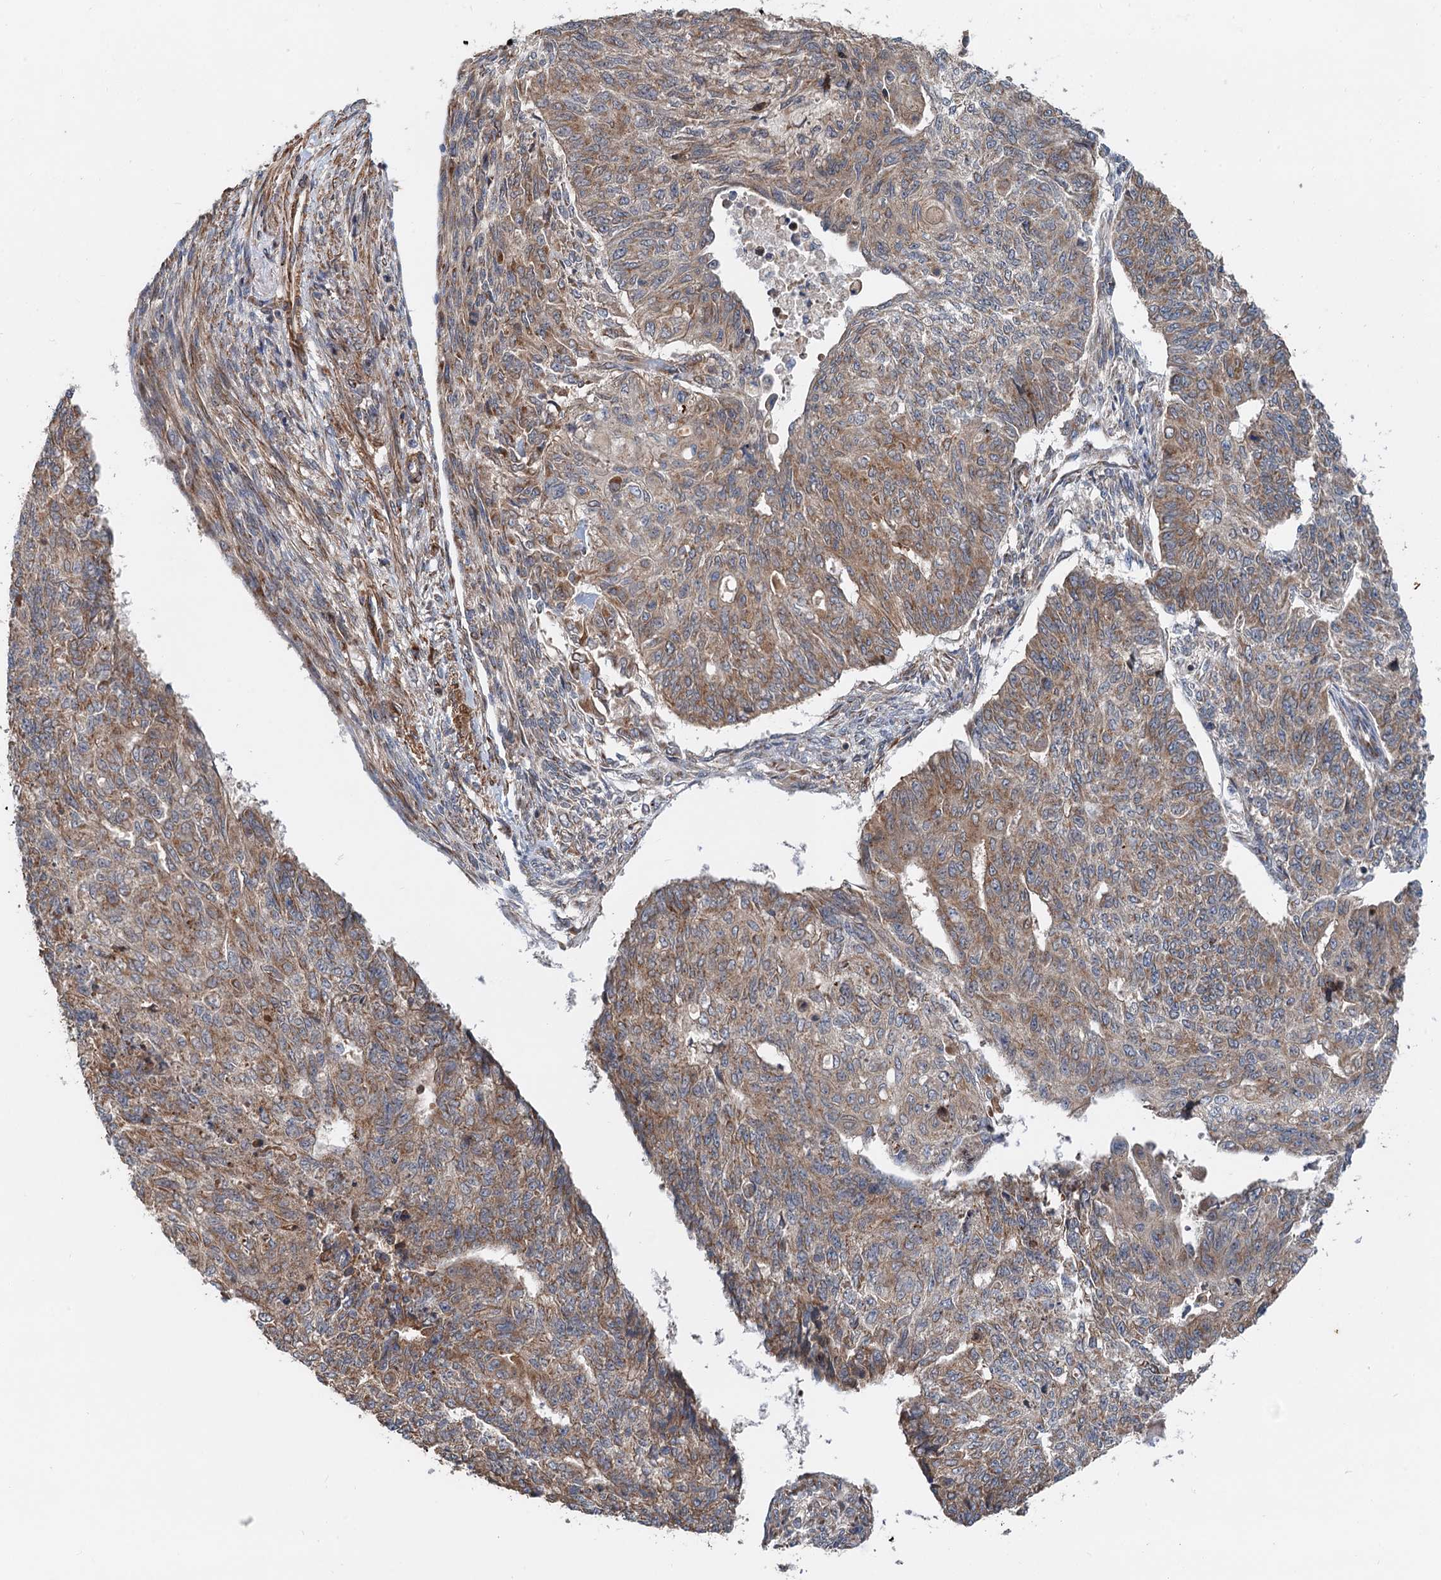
{"staining": {"intensity": "moderate", "quantity": ">75%", "location": "cytoplasmic/membranous"}, "tissue": "endometrial cancer", "cell_type": "Tumor cells", "image_type": "cancer", "snomed": [{"axis": "morphology", "description": "Adenocarcinoma, NOS"}, {"axis": "topography", "description": "Endometrium"}], "caption": "Tumor cells reveal moderate cytoplasmic/membranous staining in approximately >75% of cells in endometrial cancer (adenocarcinoma). The staining was performed using DAB (3,3'-diaminobenzidine), with brown indicating positive protein expression. Nuclei are stained blue with hematoxylin.", "gene": "ANKRD26", "patient": {"sex": "female", "age": 32}}